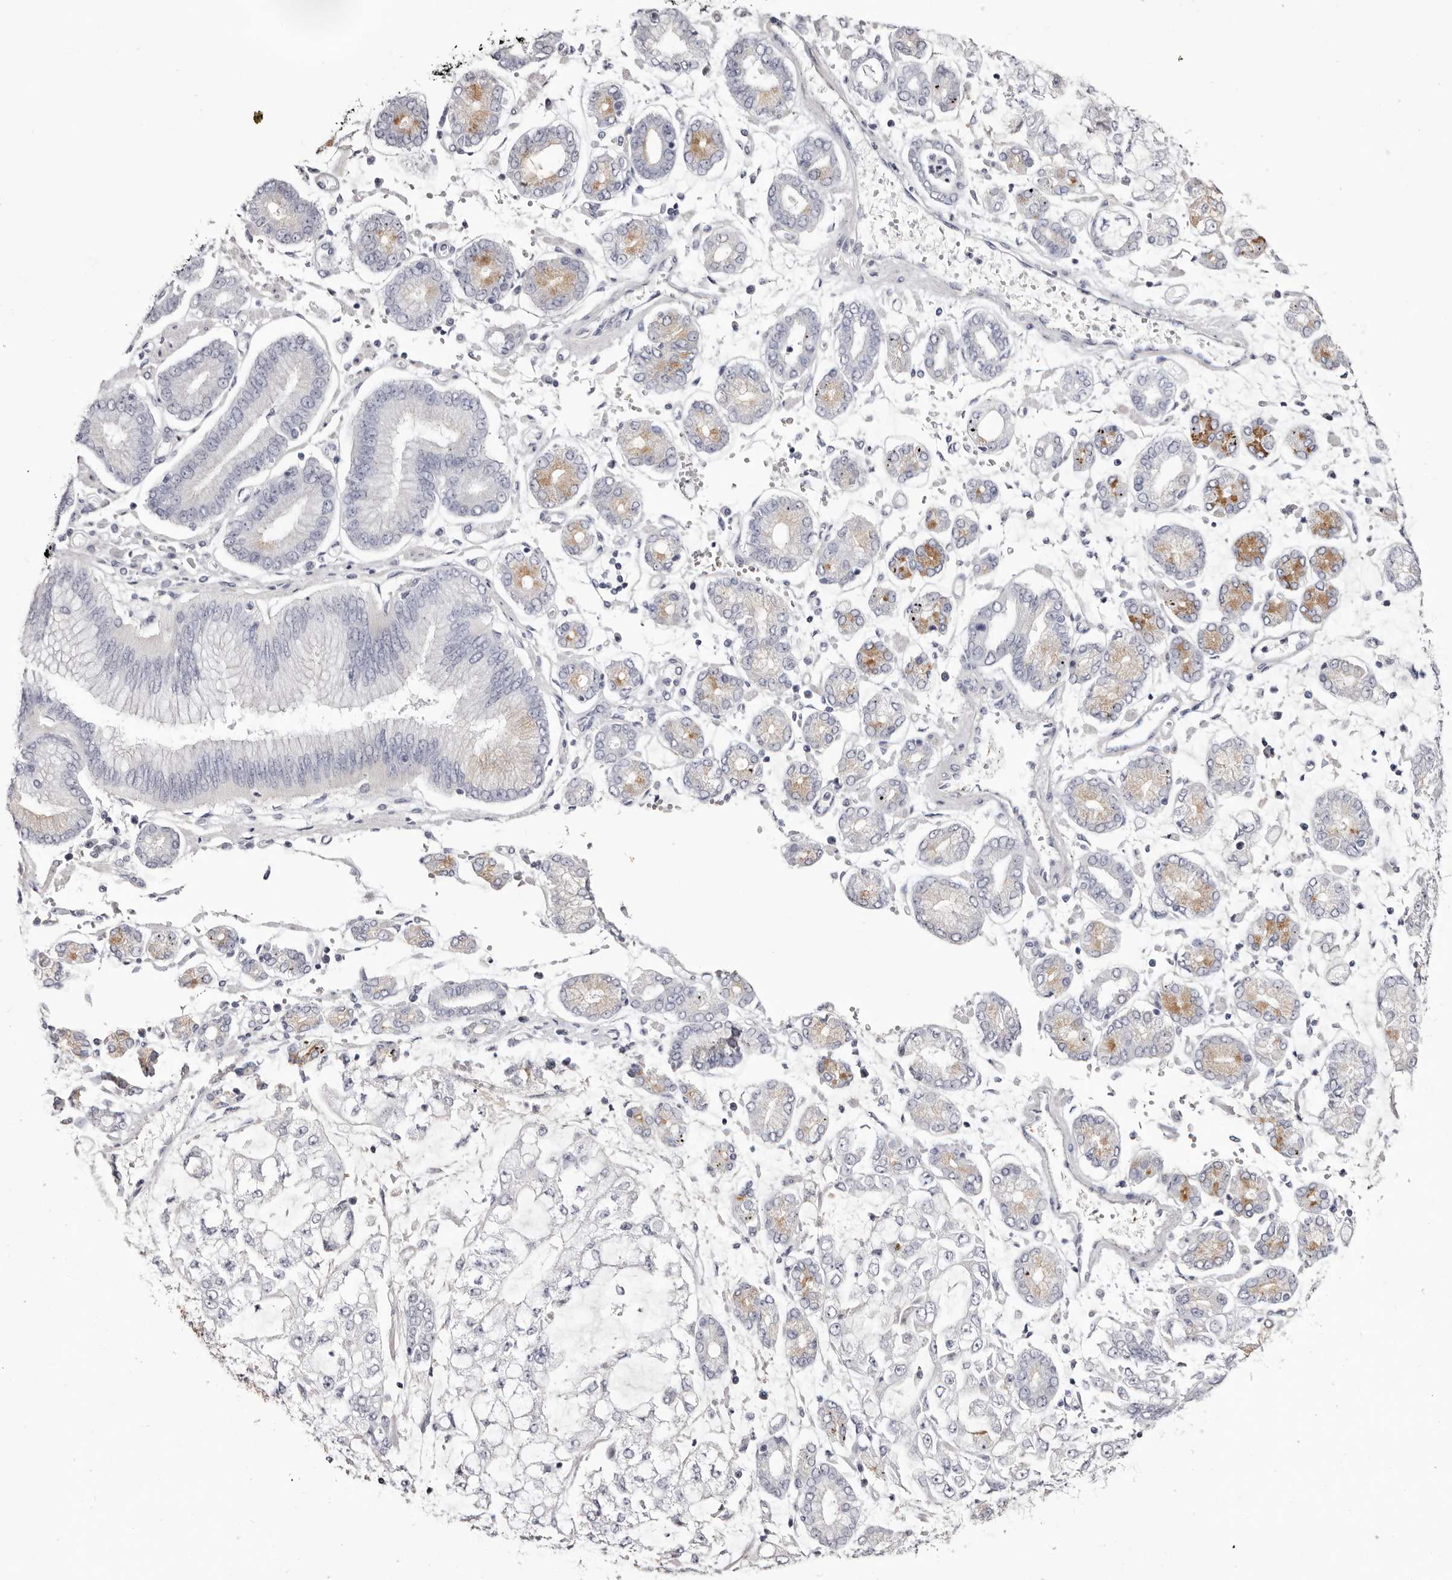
{"staining": {"intensity": "weak", "quantity": "<25%", "location": "cytoplasmic/membranous"}, "tissue": "stomach cancer", "cell_type": "Tumor cells", "image_type": "cancer", "snomed": [{"axis": "morphology", "description": "Adenocarcinoma, NOS"}, {"axis": "topography", "description": "Stomach"}], "caption": "A high-resolution image shows immunohistochemistry (IHC) staining of stomach cancer, which demonstrates no significant positivity in tumor cells.", "gene": "CA6", "patient": {"sex": "male", "age": 76}}